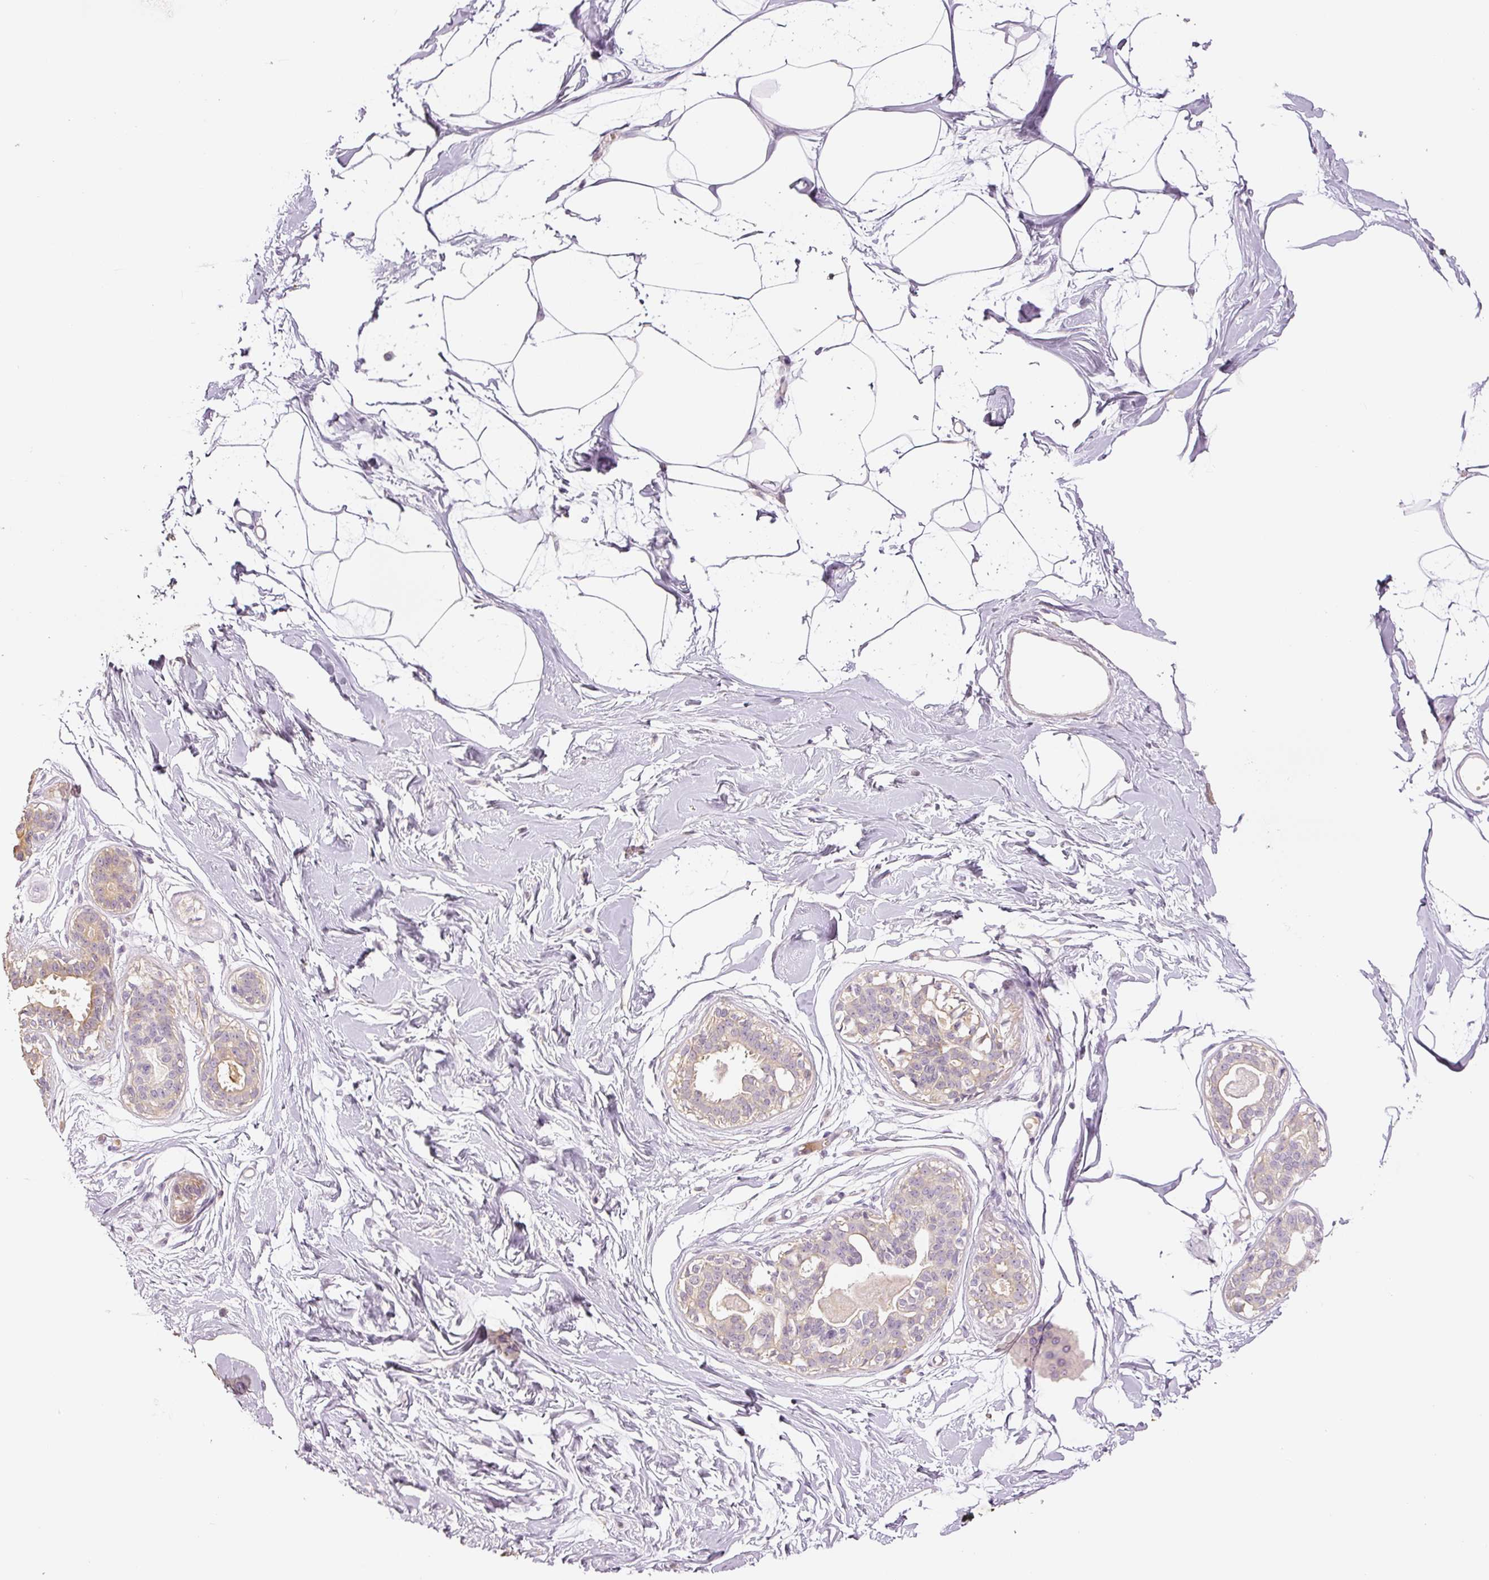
{"staining": {"intensity": "negative", "quantity": "none", "location": "none"}, "tissue": "breast", "cell_type": "Adipocytes", "image_type": "normal", "snomed": [{"axis": "morphology", "description": "Normal tissue, NOS"}, {"axis": "topography", "description": "Breast"}], "caption": "Immunohistochemical staining of normal breast displays no significant expression in adipocytes.", "gene": "GZMA", "patient": {"sex": "female", "age": 45}}